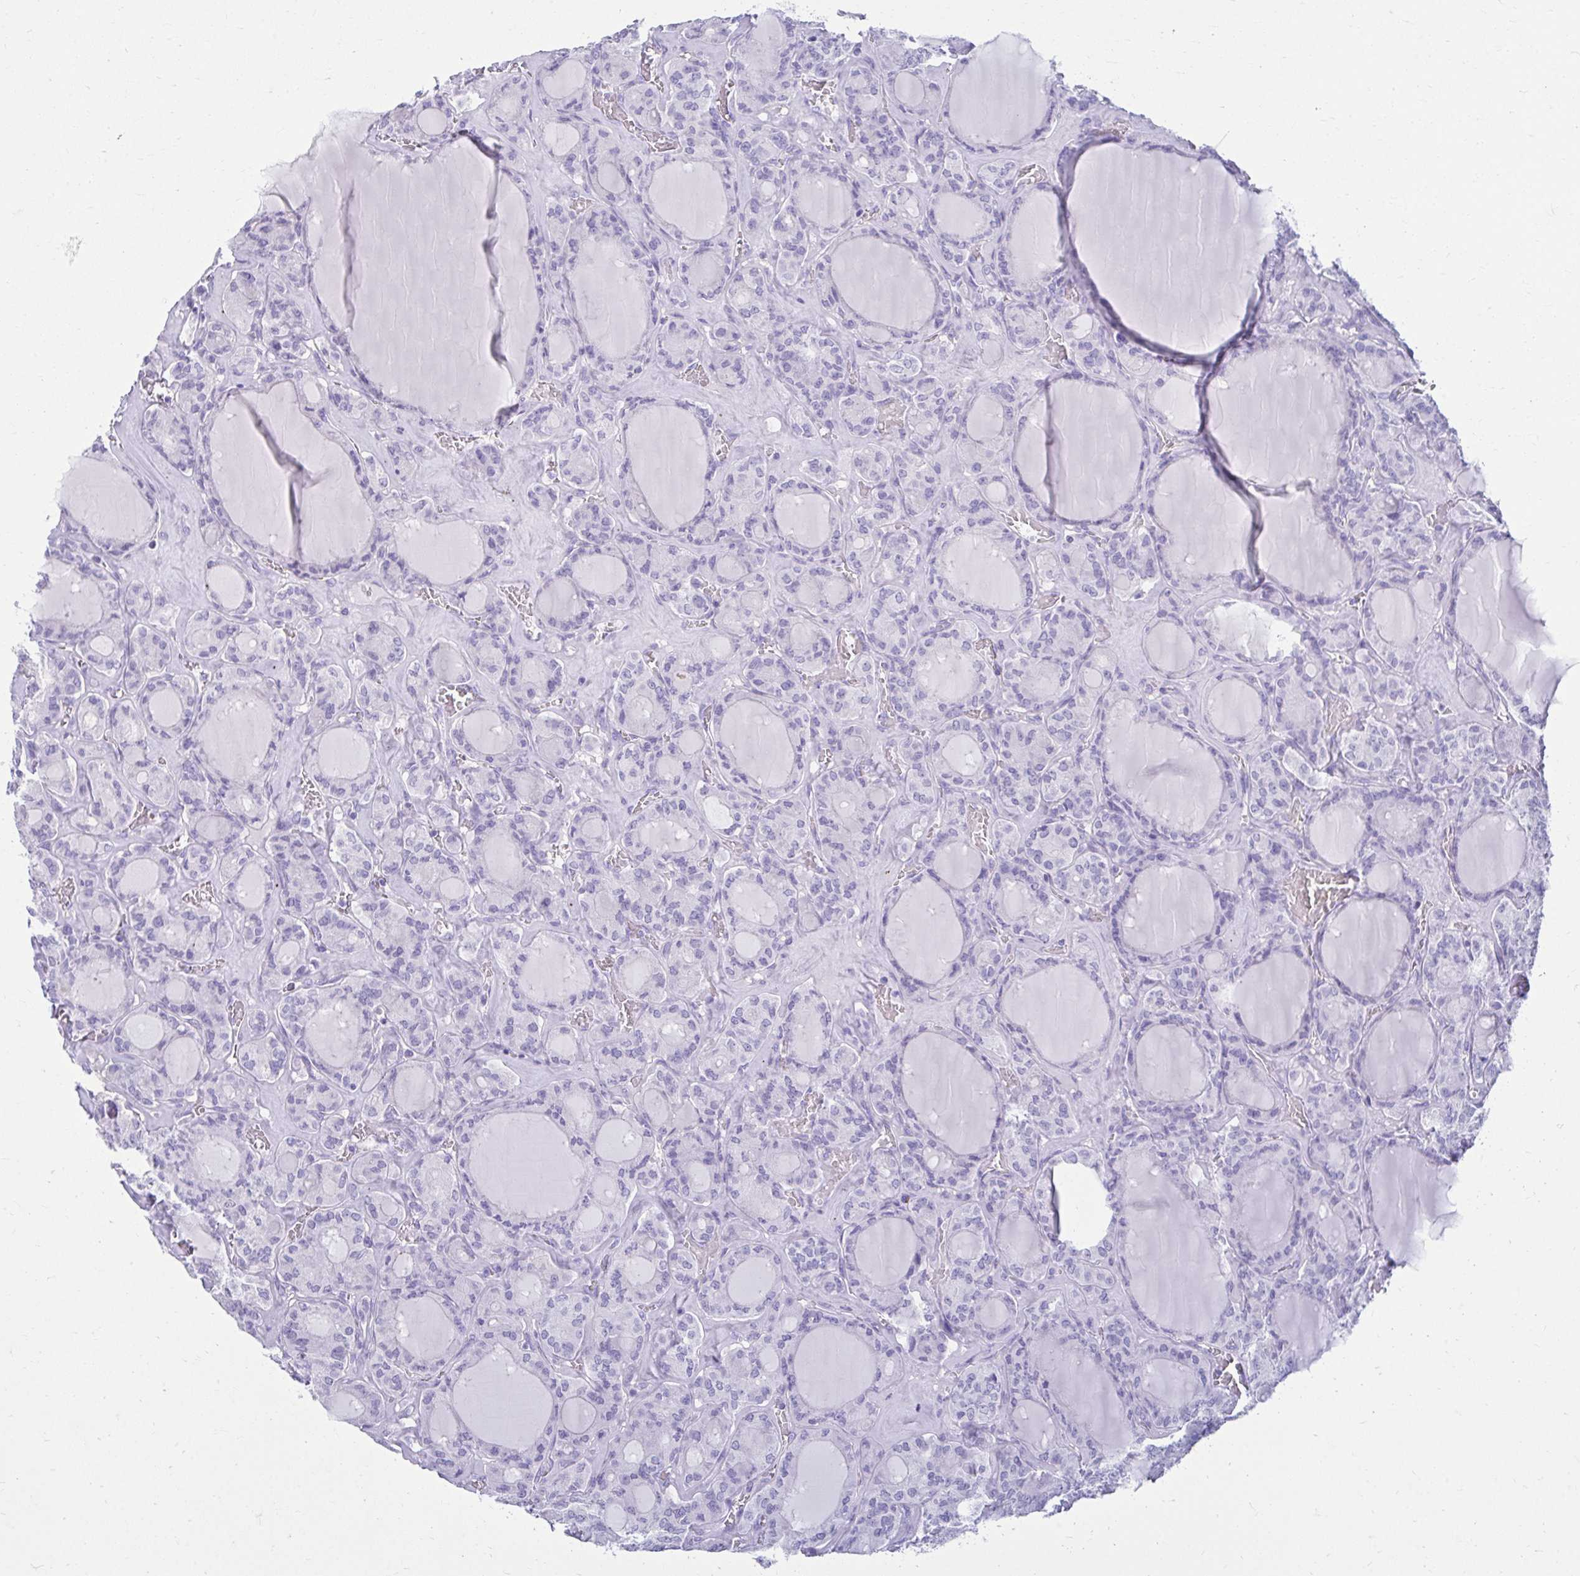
{"staining": {"intensity": "negative", "quantity": "none", "location": "none"}, "tissue": "thyroid cancer", "cell_type": "Tumor cells", "image_type": "cancer", "snomed": [{"axis": "morphology", "description": "Papillary adenocarcinoma, NOS"}, {"axis": "topography", "description": "Thyroid gland"}], "caption": "Tumor cells show no significant protein positivity in thyroid cancer. (Brightfield microscopy of DAB (3,3'-diaminobenzidine) IHC at high magnification).", "gene": "ATP4B", "patient": {"sex": "male", "age": 87}}